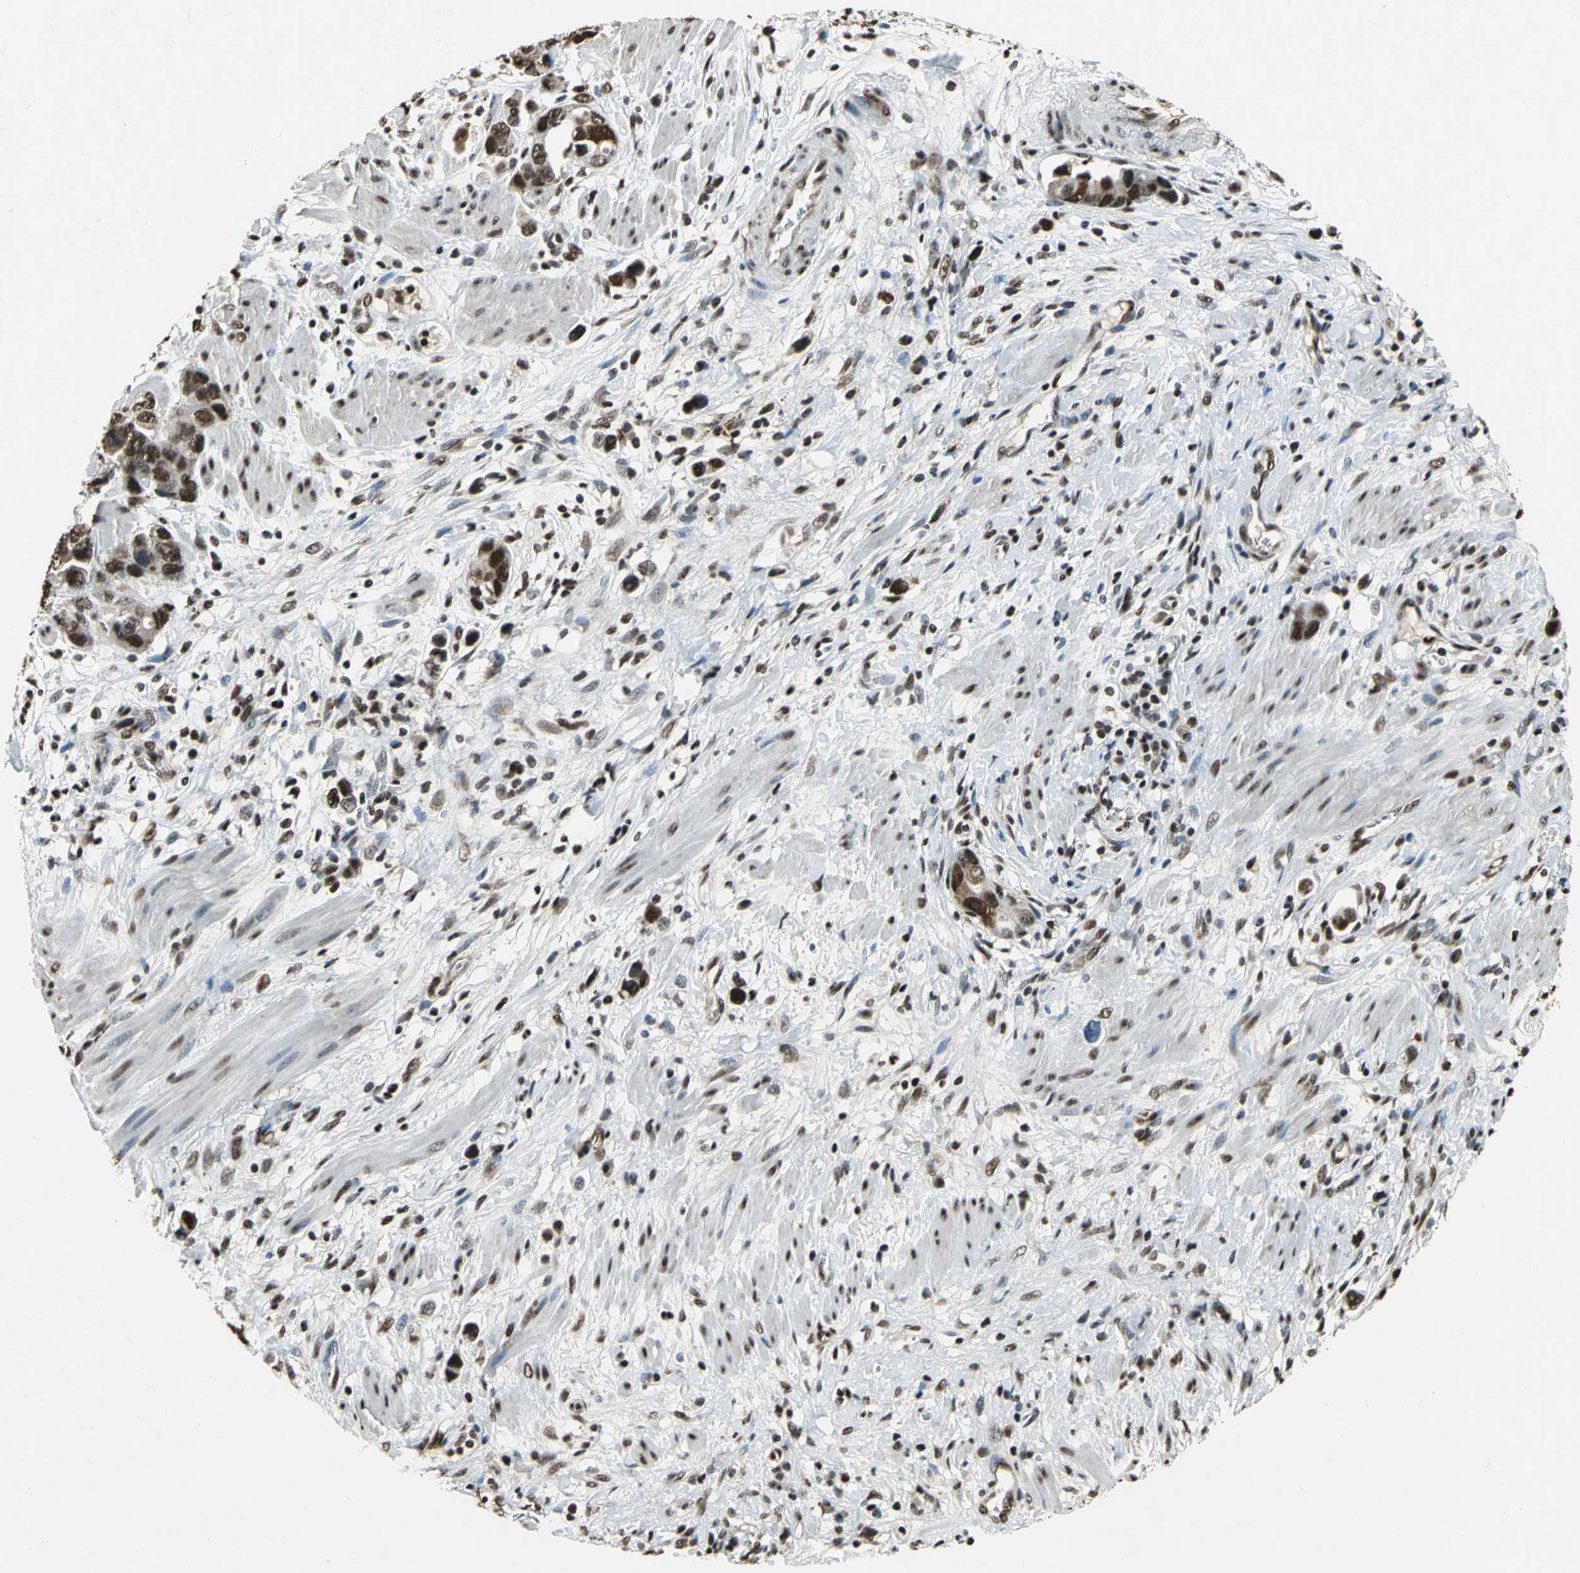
{"staining": {"intensity": "strong", "quantity": ">75%", "location": "nuclear"}, "tissue": "stomach cancer", "cell_type": "Tumor cells", "image_type": "cancer", "snomed": [{"axis": "morphology", "description": "Adenocarcinoma, NOS"}, {"axis": "topography", "description": "Stomach, lower"}], "caption": "Human stomach cancer stained with a protein marker exhibits strong staining in tumor cells.", "gene": "ANP32A", "patient": {"sex": "female", "age": 93}}